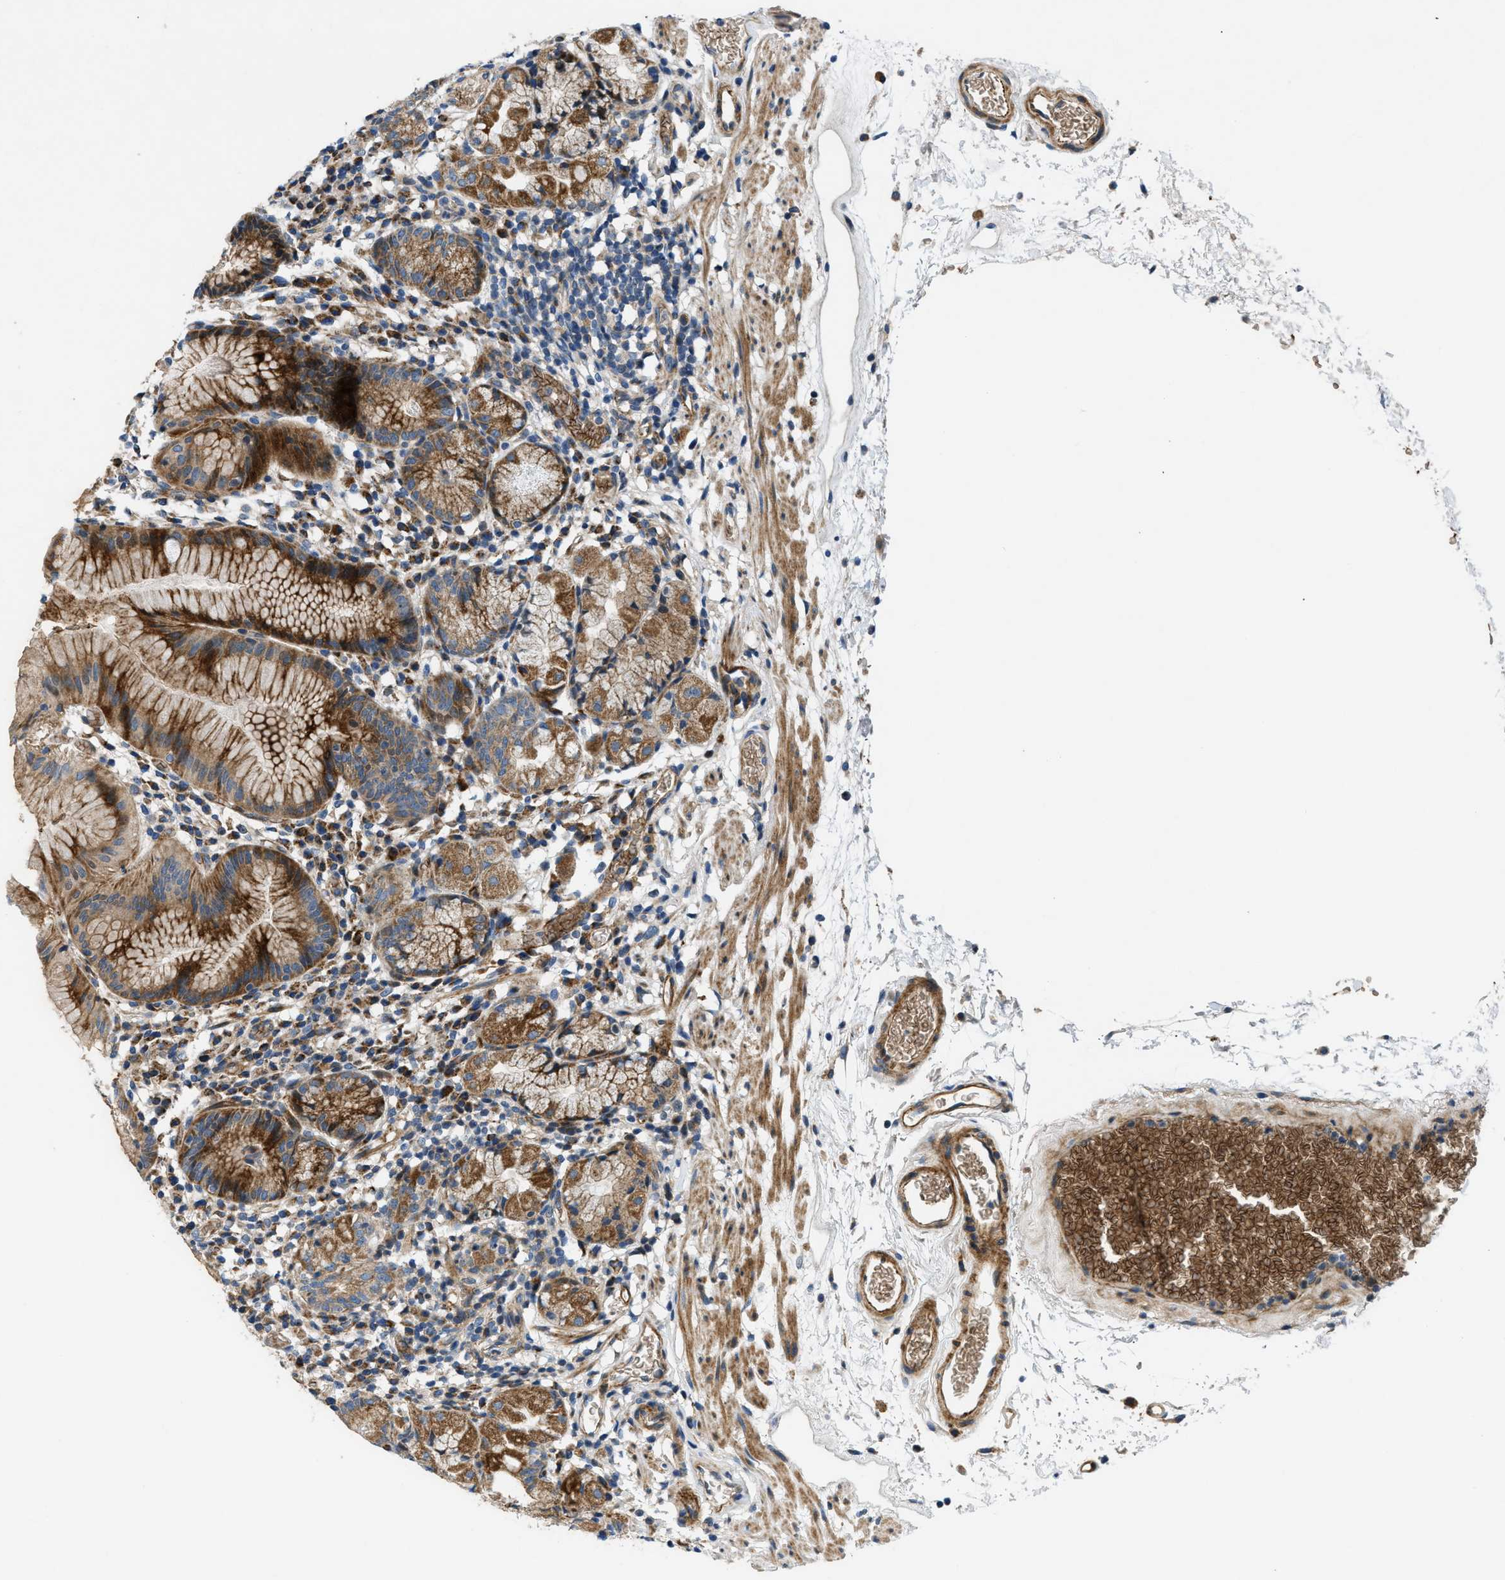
{"staining": {"intensity": "strong", "quantity": ">75%", "location": "cytoplasmic/membranous"}, "tissue": "stomach", "cell_type": "Glandular cells", "image_type": "normal", "snomed": [{"axis": "morphology", "description": "Normal tissue, NOS"}, {"axis": "topography", "description": "Stomach"}, {"axis": "topography", "description": "Stomach, lower"}], "caption": "Protein staining reveals strong cytoplasmic/membranous positivity in about >75% of glandular cells in benign stomach. Ihc stains the protein of interest in brown and the nuclei are stained blue.", "gene": "DHODH", "patient": {"sex": "female", "age": 75}}